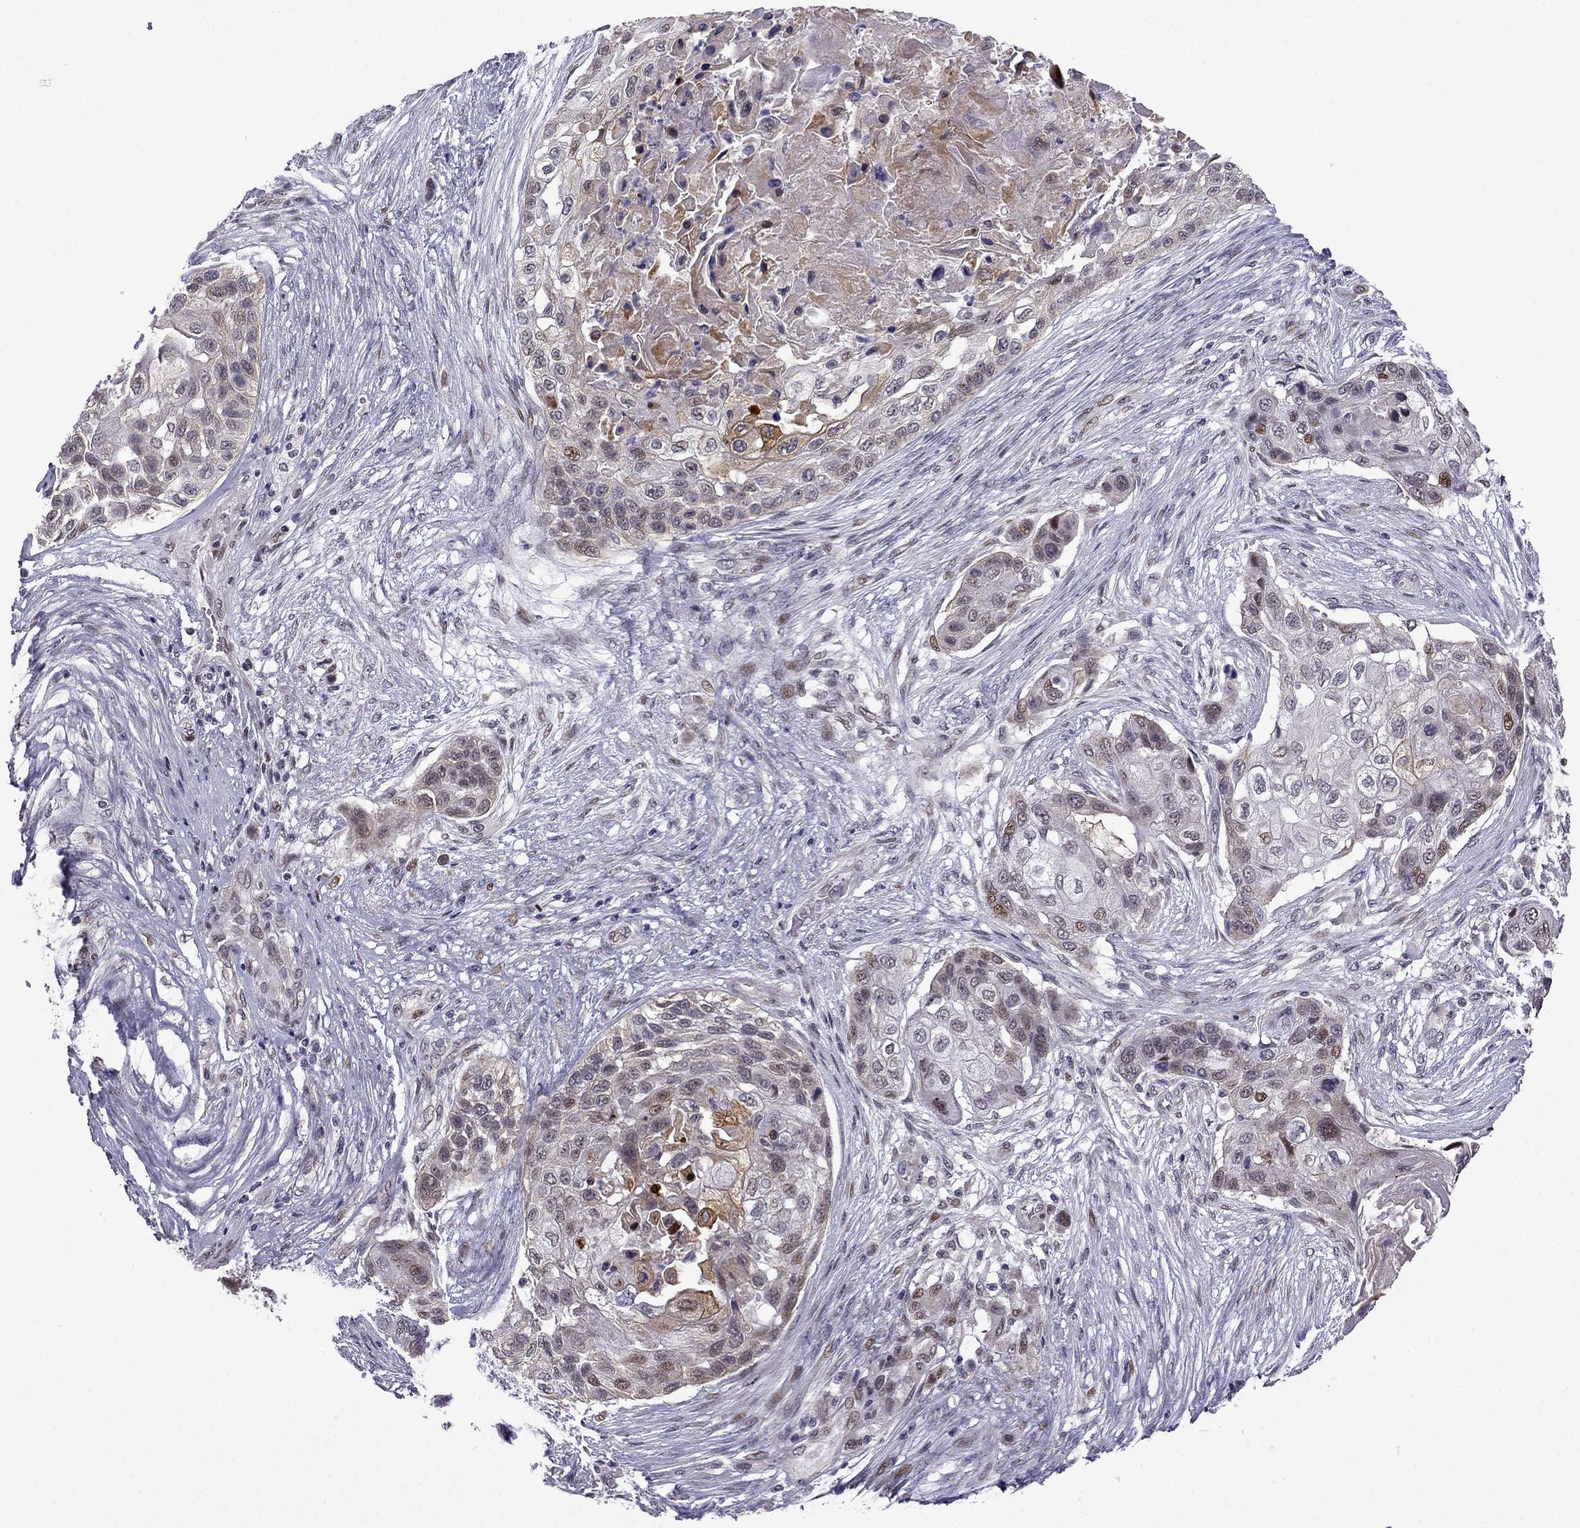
{"staining": {"intensity": "moderate", "quantity": "<25%", "location": "nuclear"}, "tissue": "lung cancer", "cell_type": "Tumor cells", "image_type": "cancer", "snomed": [{"axis": "morphology", "description": "Squamous cell carcinoma, NOS"}, {"axis": "topography", "description": "Lung"}], "caption": "This is an image of immunohistochemistry staining of lung cancer, which shows moderate positivity in the nuclear of tumor cells.", "gene": "FGF3", "patient": {"sex": "male", "age": 69}}